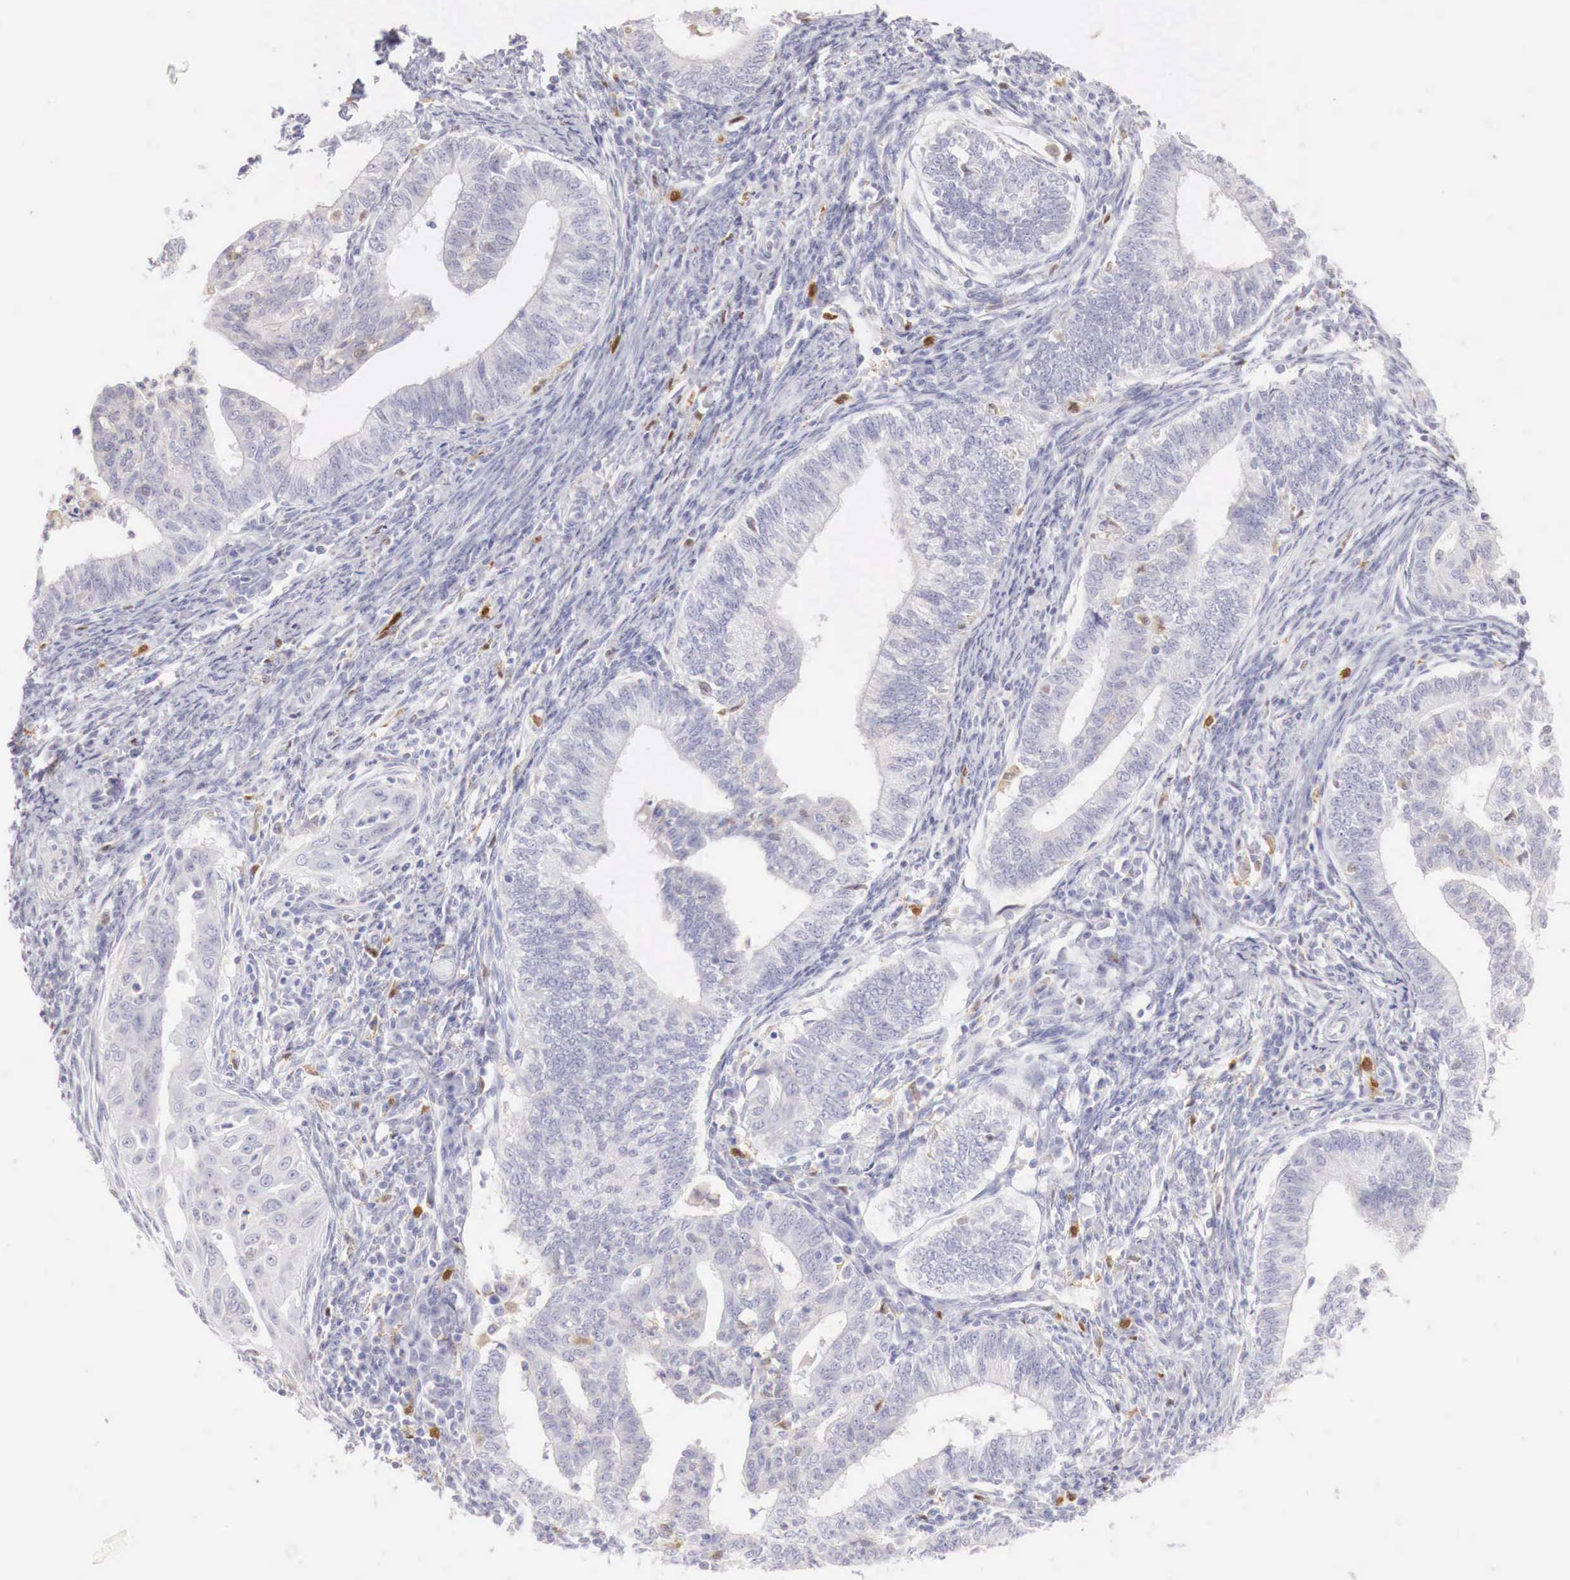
{"staining": {"intensity": "negative", "quantity": "none", "location": "none"}, "tissue": "endometrial cancer", "cell_type": "Tumor cells", "image_type": "cancer", "snomed": [{"axis": "morphology", "description": "Adenocarcinoma, NOS"}, {"axis": "topography", "description": "Endometrium"}], "caption": "Tumor cells are negative for protein expression in human endometrial cancer (adenocarcinoma). (DAB IHC, high magnification).", "gene": "RENBP", "patient": {"sex": "female", "age": 66}}